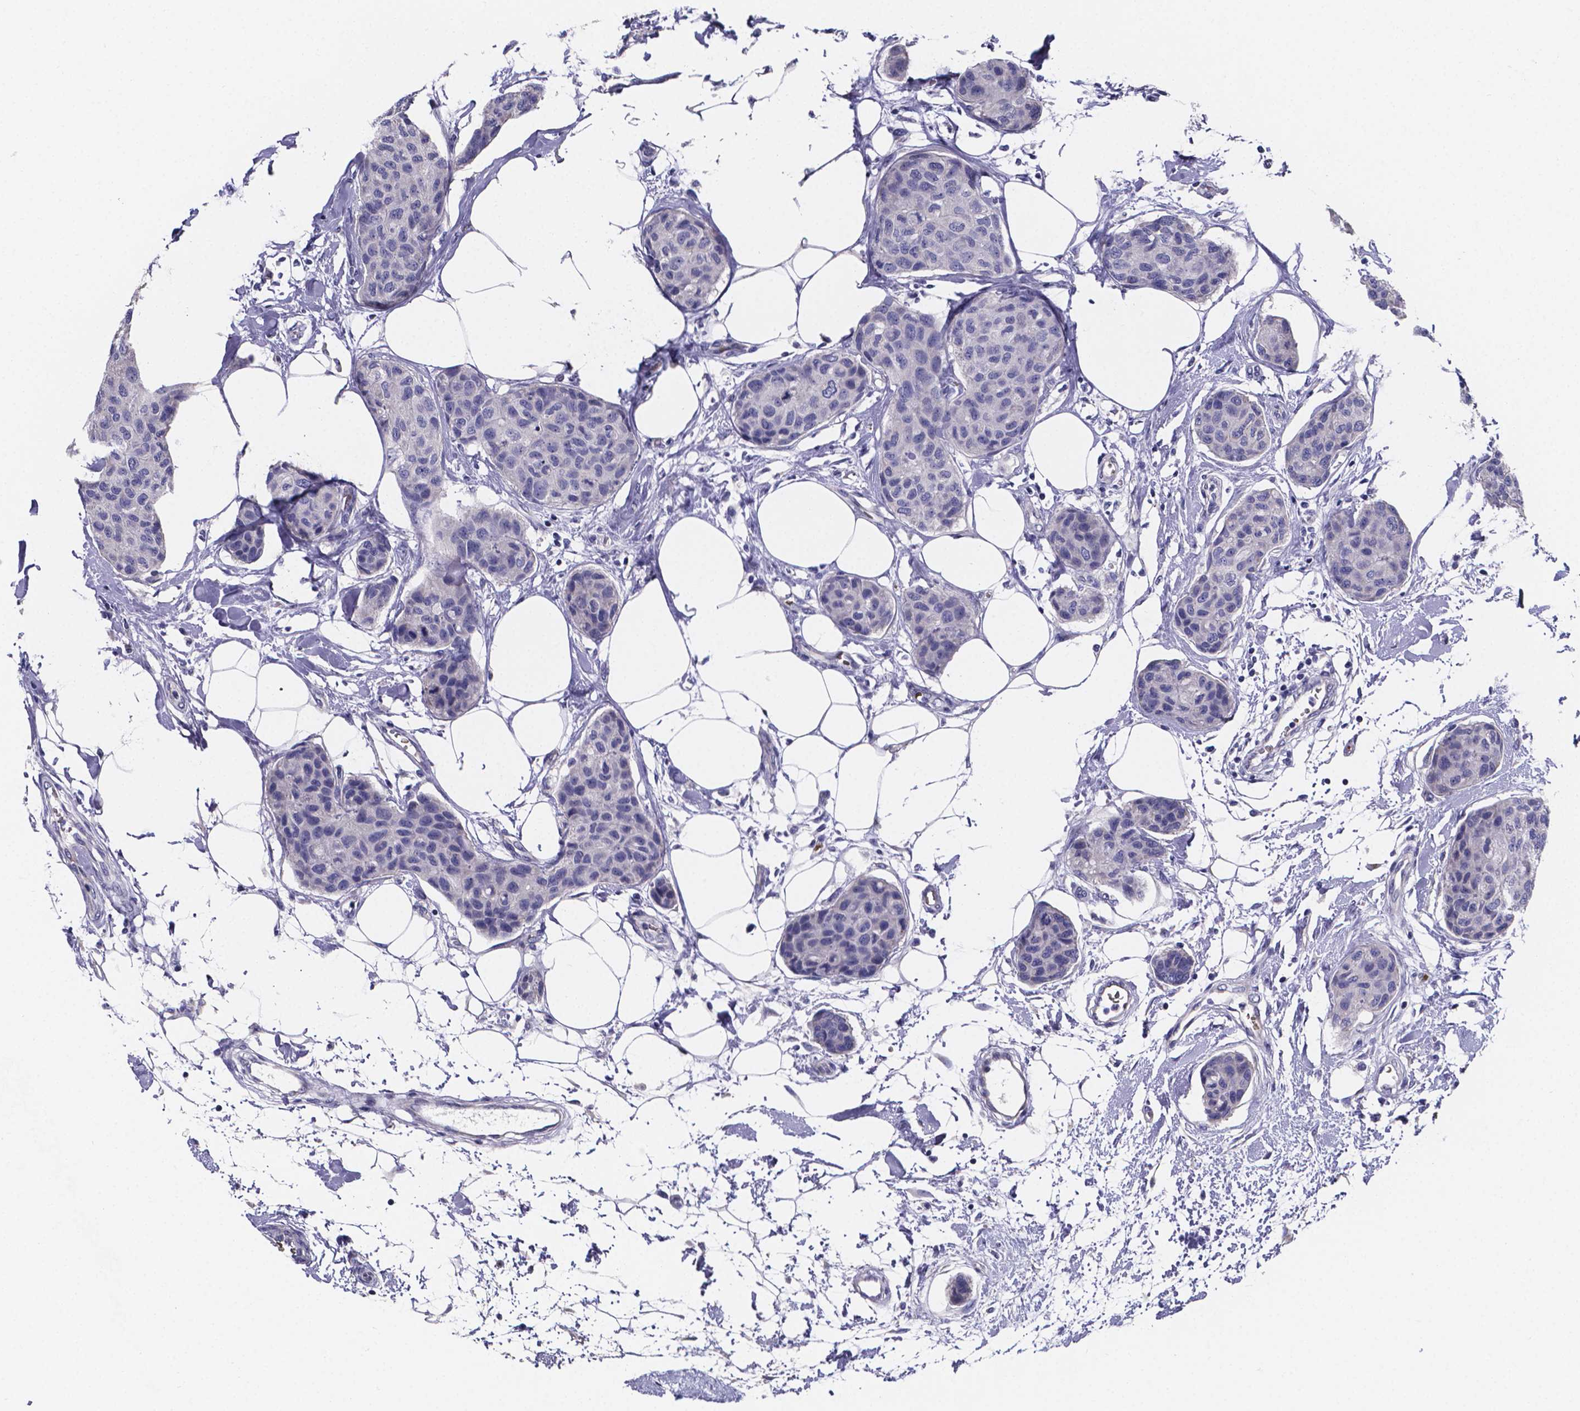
{"staining": {"intensity": "negative", "quantity": "none", "location": "none"}, "tissue": "breast cancer", "cell_type": "Tumor cells", "image_type": "cancer", "snomed": [{"axis": "morphology", "description": "Duct carcinoma"}, {"axis": "topography", "description": "Breast"}], "caption": "High magnification brightfield microscopy of breast cancer stained with DAB (3,3'-diaminobenzidine) (brown) and counterstained with hematoxylin (blue): tumor cells show no significant staining.", "gene": "GABRA3", "patient": {"sex": "female", "age": 80}}